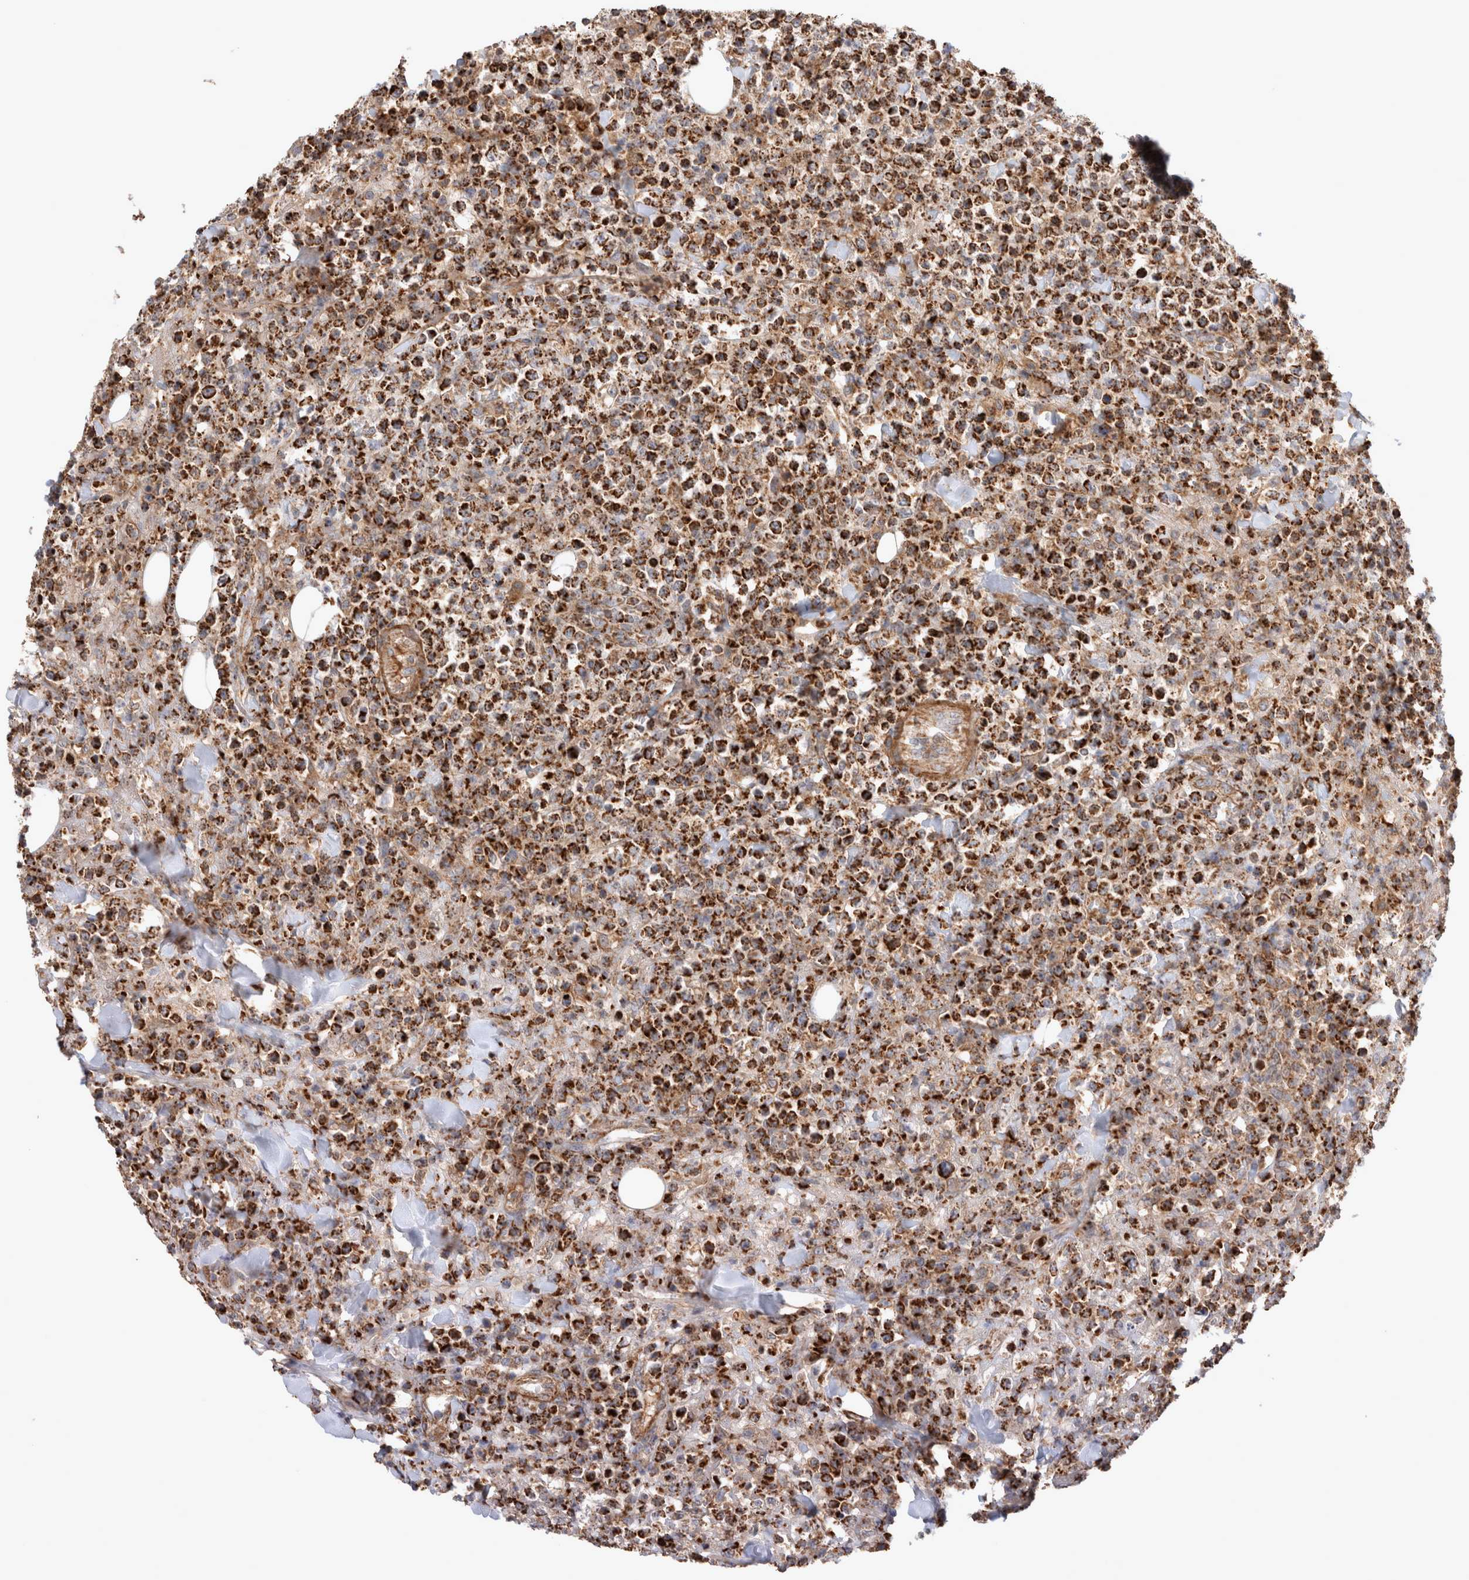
{"staining": {"intensity": "strong", "quantity": ">75%", "location": "cytoplasmic/membranous"}, "tissue": "lymphoma", "cell_type": "Tumor cells", "image_type": "cancer", "snomed": [{"axis": "morphology", "description": "Malignant lymphoma, non-Hodgkin's type, High grade"}, {"axis": "topography", "description": "Colon"}], "caption": "About >75% of tumor cells in malignant lymphoma, non-Hodgkin's type (high-grade) demonstrate strong cytoplasmic/membranous protein expression as visualized by brown immunohistochemical staining.", "gene": "MRPS28", "patient": {"sex": "female", "age": 53}}